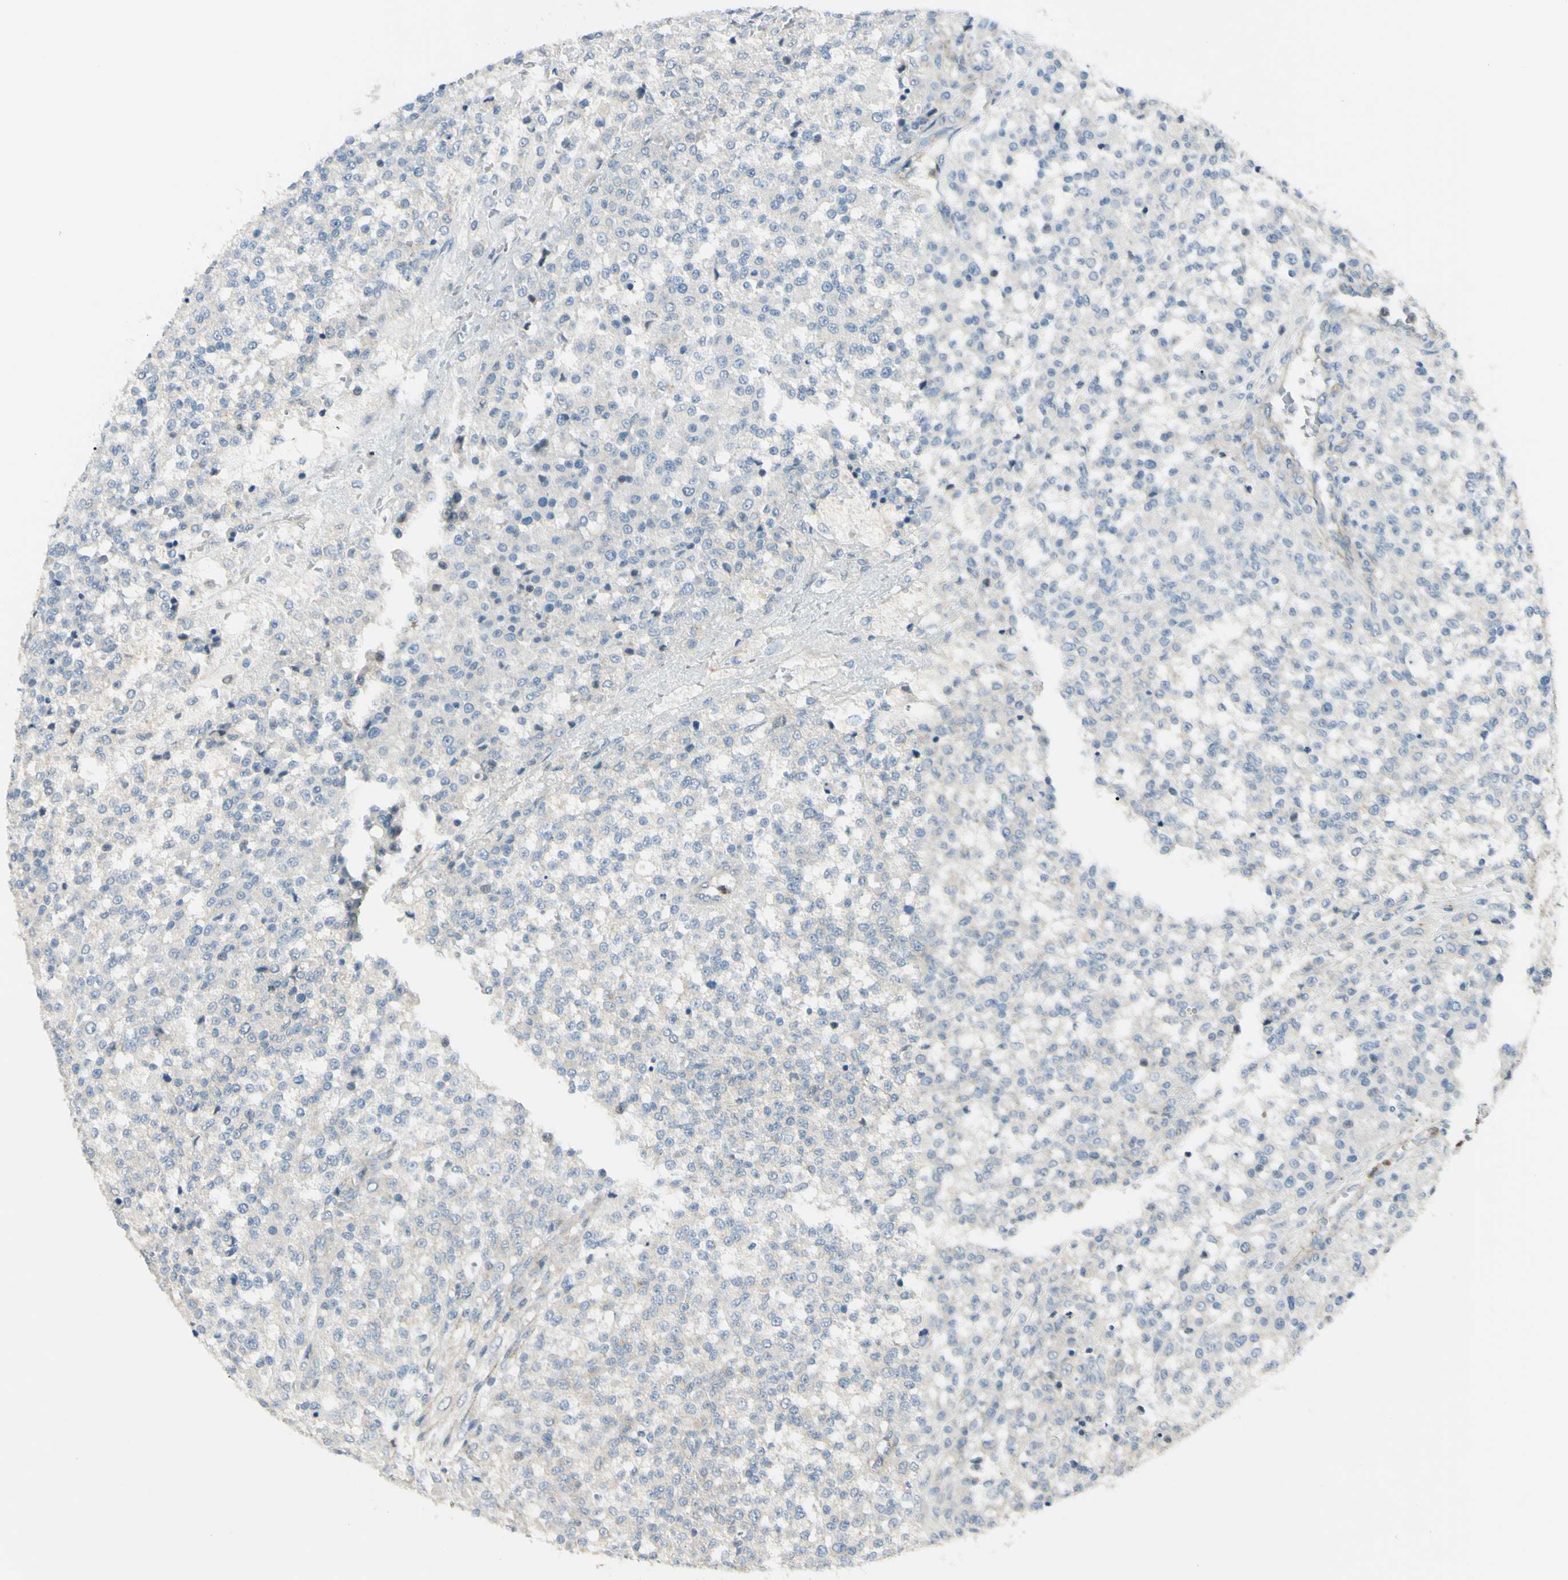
{"staining": {"intensity": "negative", "quantity": "none", "location": "none"}, "tissue": "testis cancer", "cell_type": "Tumor cells", "image_type": "cancer", "snomed": [{"axis": "morphology", "description": "Seminoma, NOS"}, {"axis": "topography", "description": "Testis"}], "caption": "Tumor cells show no significant protein positivity in testis seminoma. The staining is performed using DAB brown chromogen with nuclei counter-stained in using hematoxylin.", "gene": "LMTK2", "patient": {"sex": "male", "age": 59}}